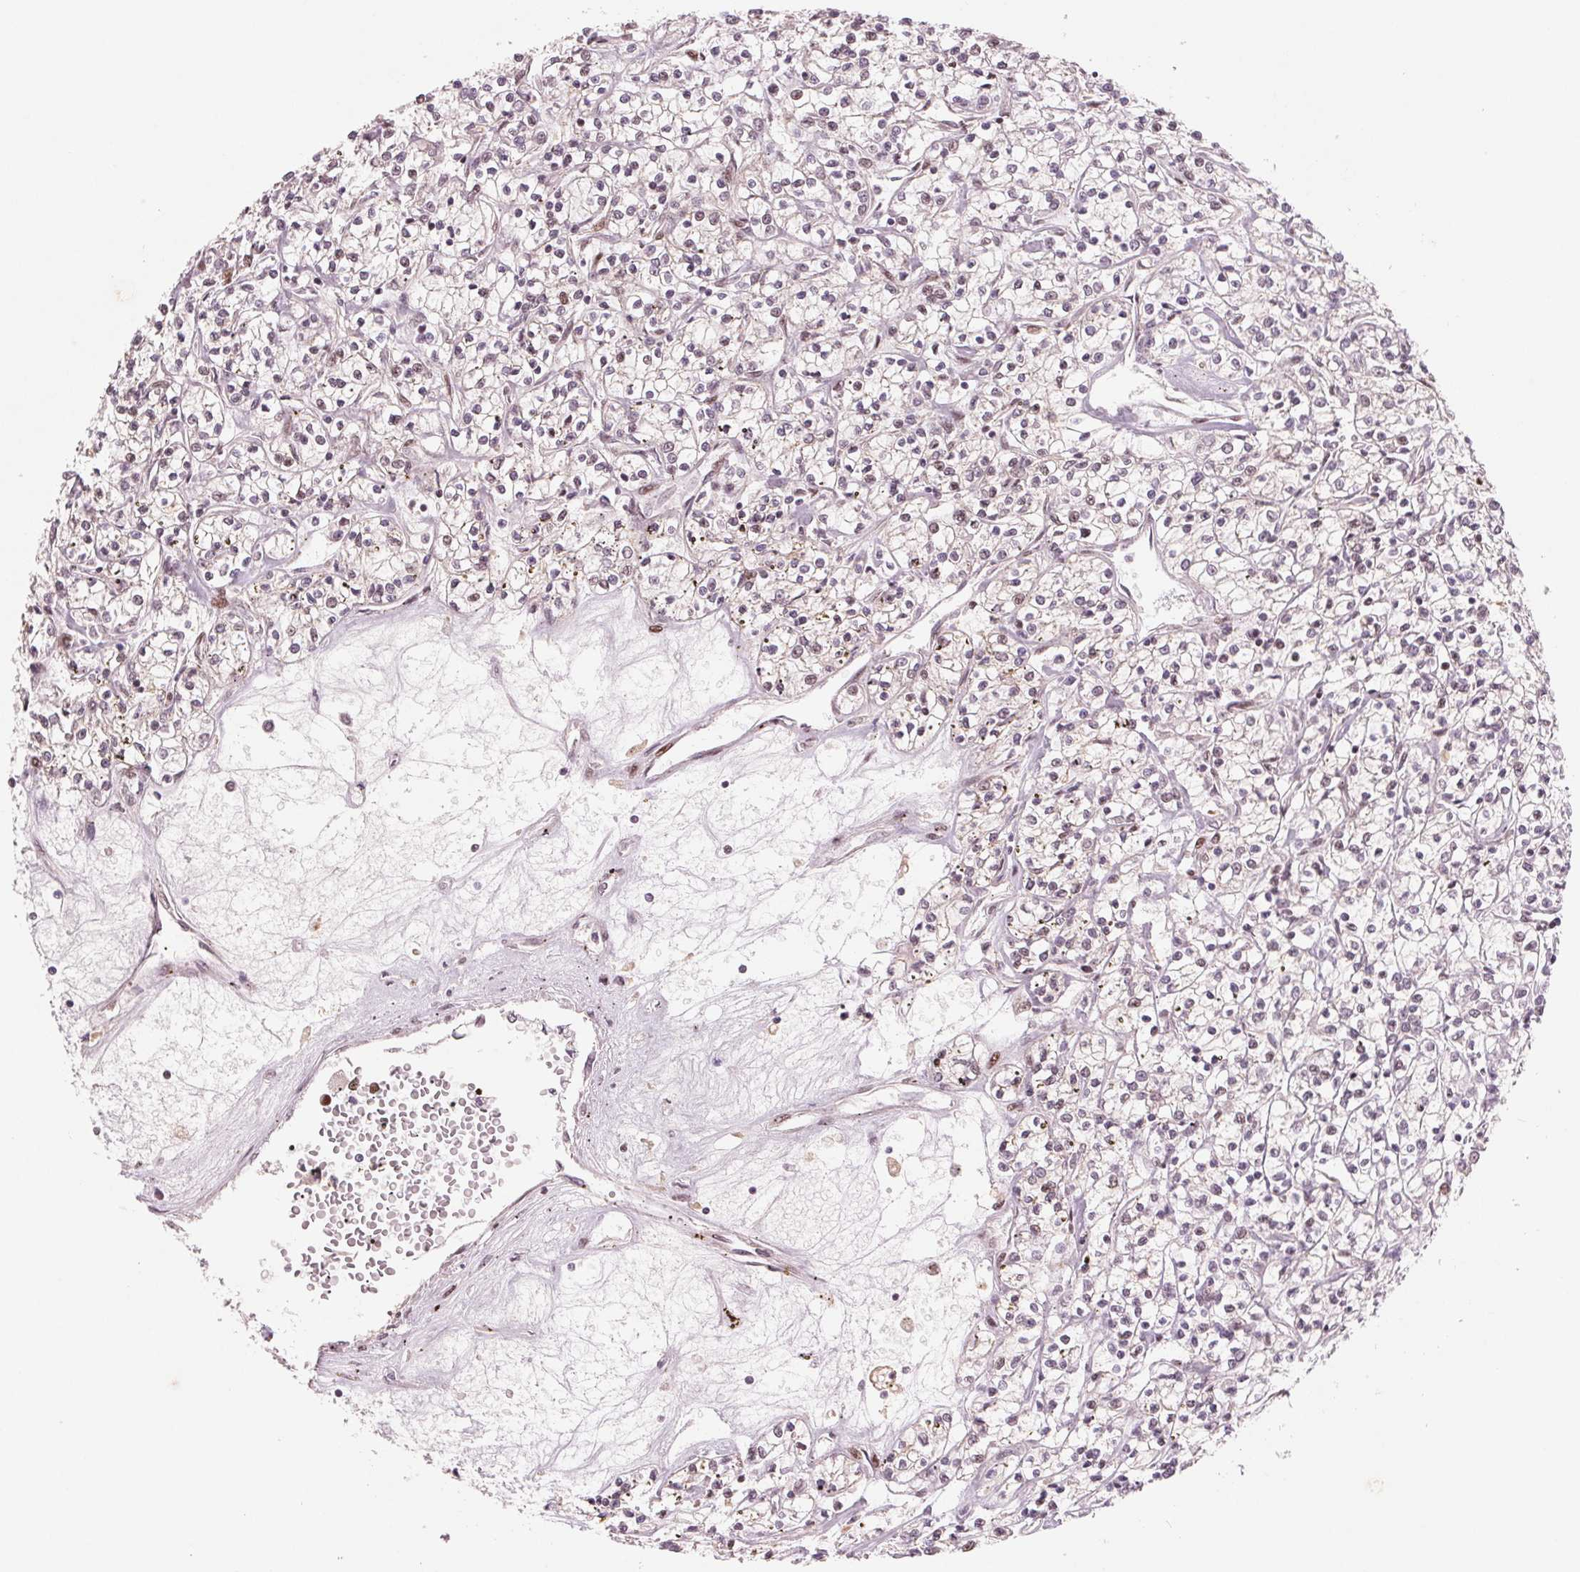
{"staining": {"intensity": "weak", "quantity": "<25%", "location": "nuclear"}, "tissue": "renal cancer", "cell_type": "Tumor cells", "image_type": "cancer", "snomed": [{"axis": "morphology", "description": "Adenocarcinoma, NOS"}, {"axis": "topography", "description": "Kidney"}], "caption": "IHC image of human adenocarcinoma (renal) stained for a protein (brown), which displays no expression in tumor cells.", "gene": "TTLL9", "patient": {"sex": "female", "age": 59}}